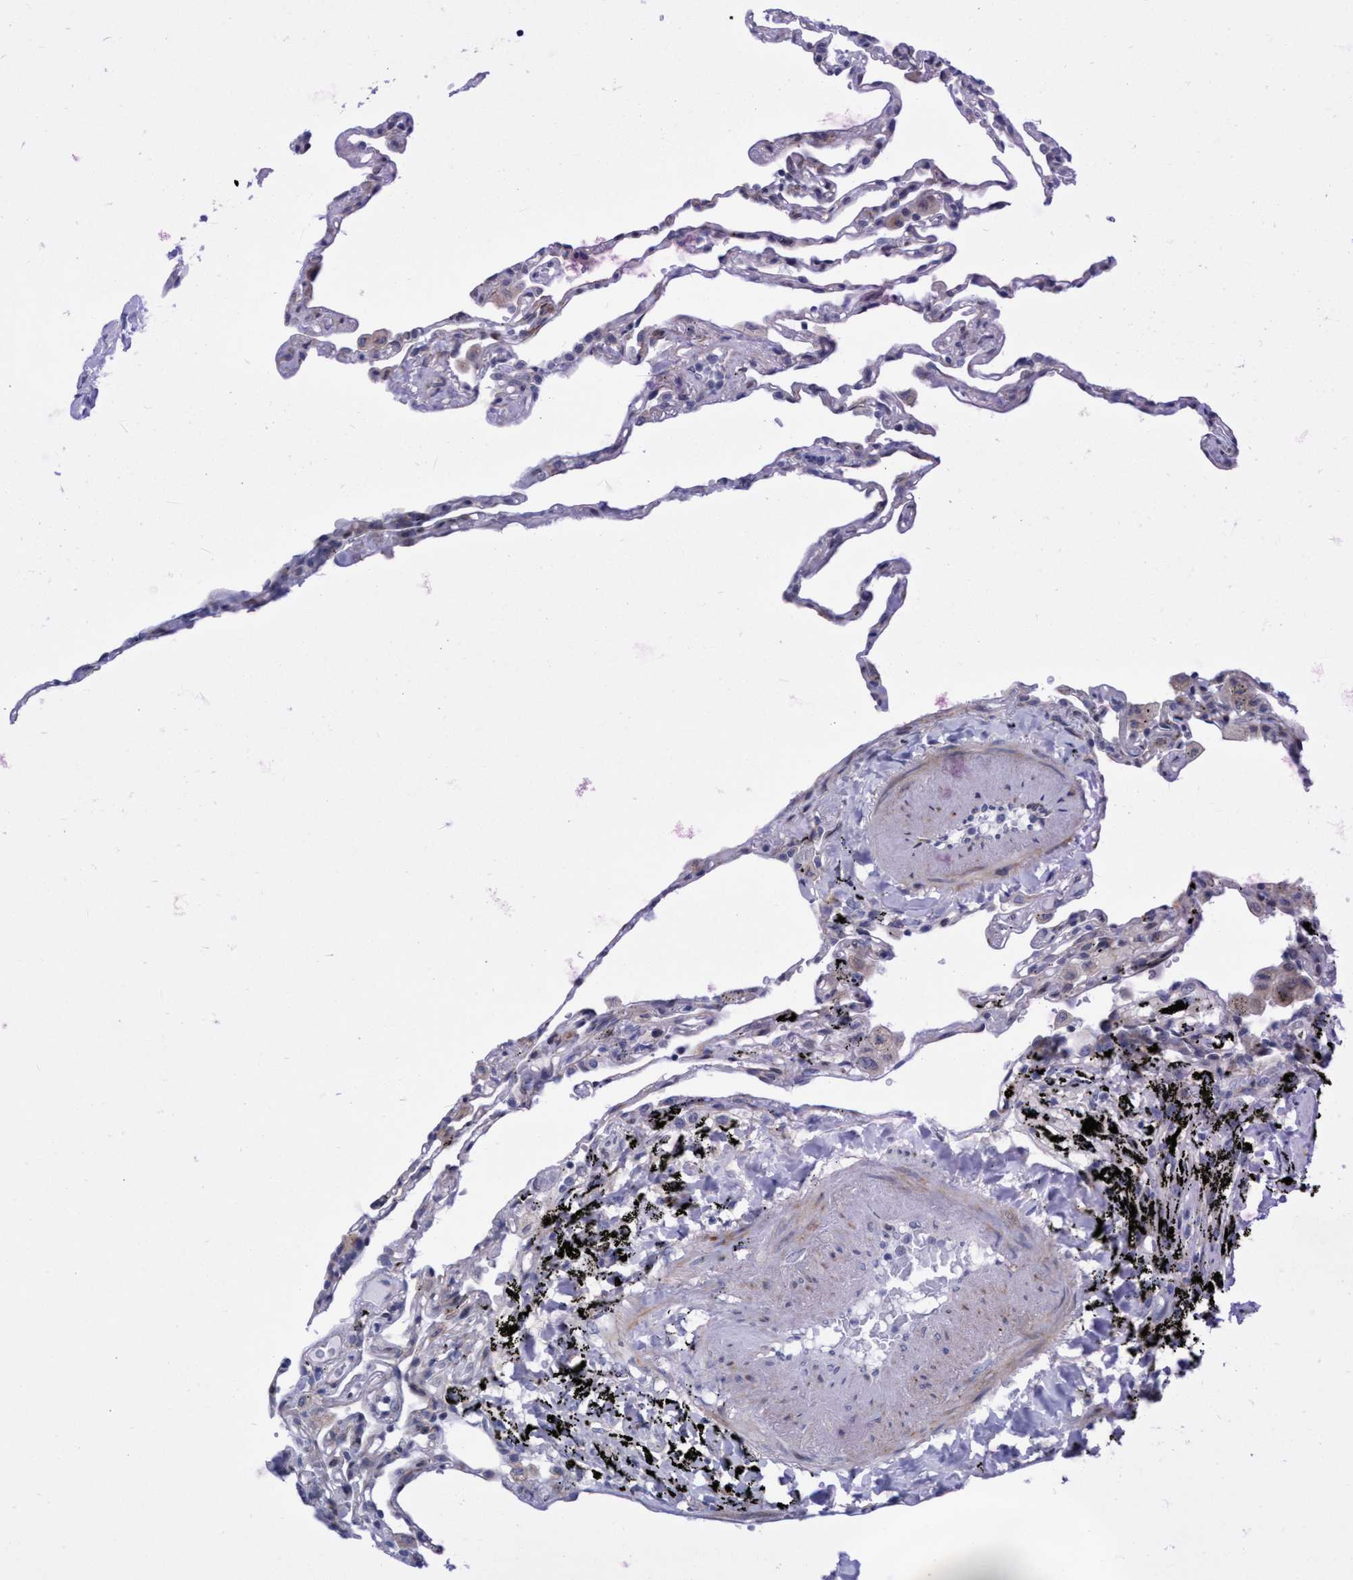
{"staining": {"intensity": "negative", "quantity": "none", "location": "none"}, "tissue": "lung", "cell_type": "Alveolar cells", "image_type": "normal", "snomed": [{"axis": "morphology", "description": "Normal tissue, NOS"}, {"axis": "topography", "description": "Lung"}], "caption": "This is an IHC photomicrograph of unremarkable human lung. There is no staining in alveolar cells.", "gene": "R3HCC1", "patient": {"sex": "male", "age": 59}}